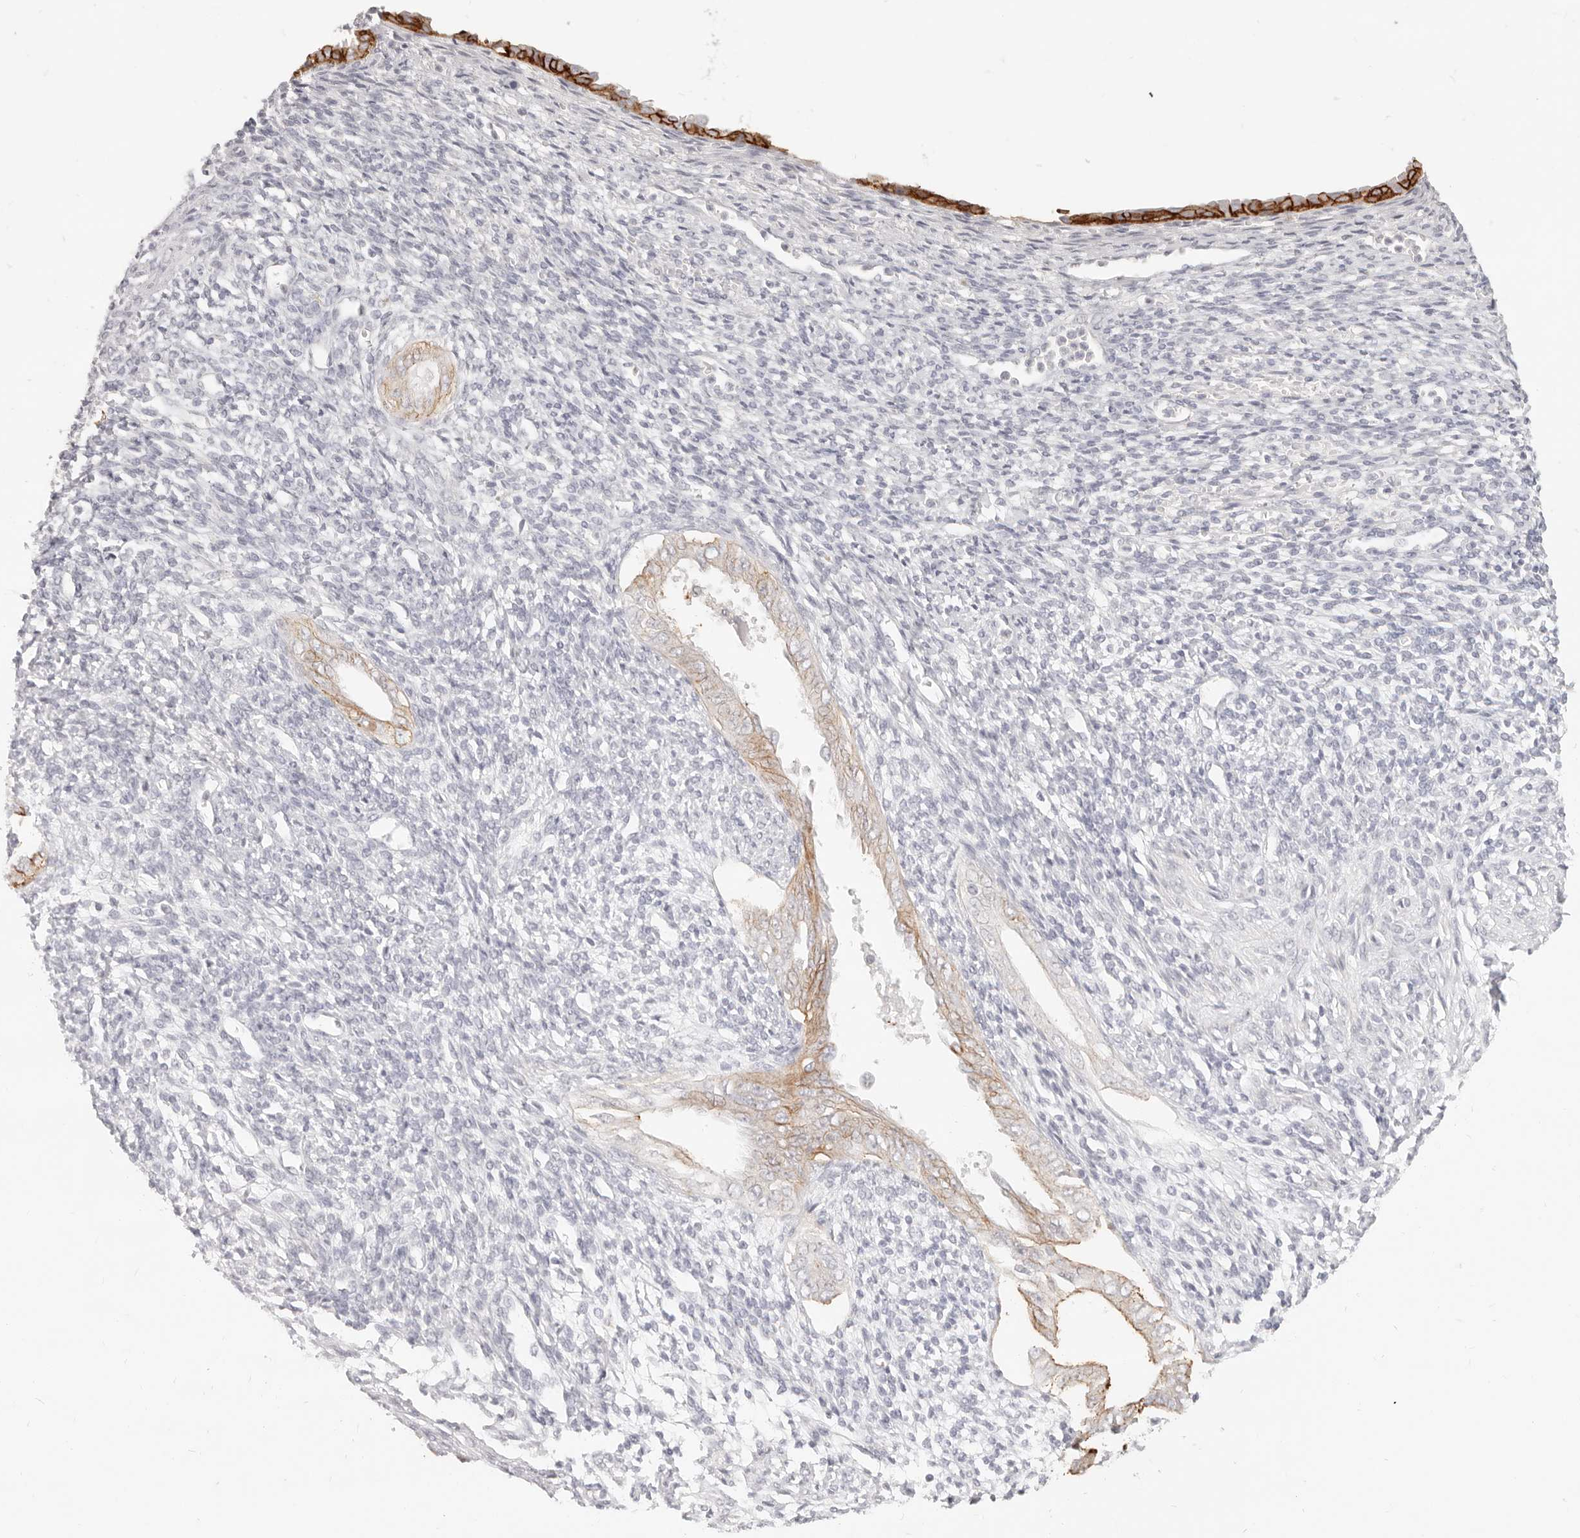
{"staining": {"intensity": "negative", "quantity": "none", "location": "none"}, "tissue": "endometrium", "cell_type": "Cells in endometrial stroma", "image_type": "normal", "snomed": [{"axis": "morphology", "description": "Normal tissue, NOS"}, {"axis": "topography", "description": "Endometrium"}], "caption": "Endometrium stained for a protein using IHC shows no expression cells in endometrial stroma.", "gene": "EPCAM", "patient": {"sex": "female", "age": 66}}